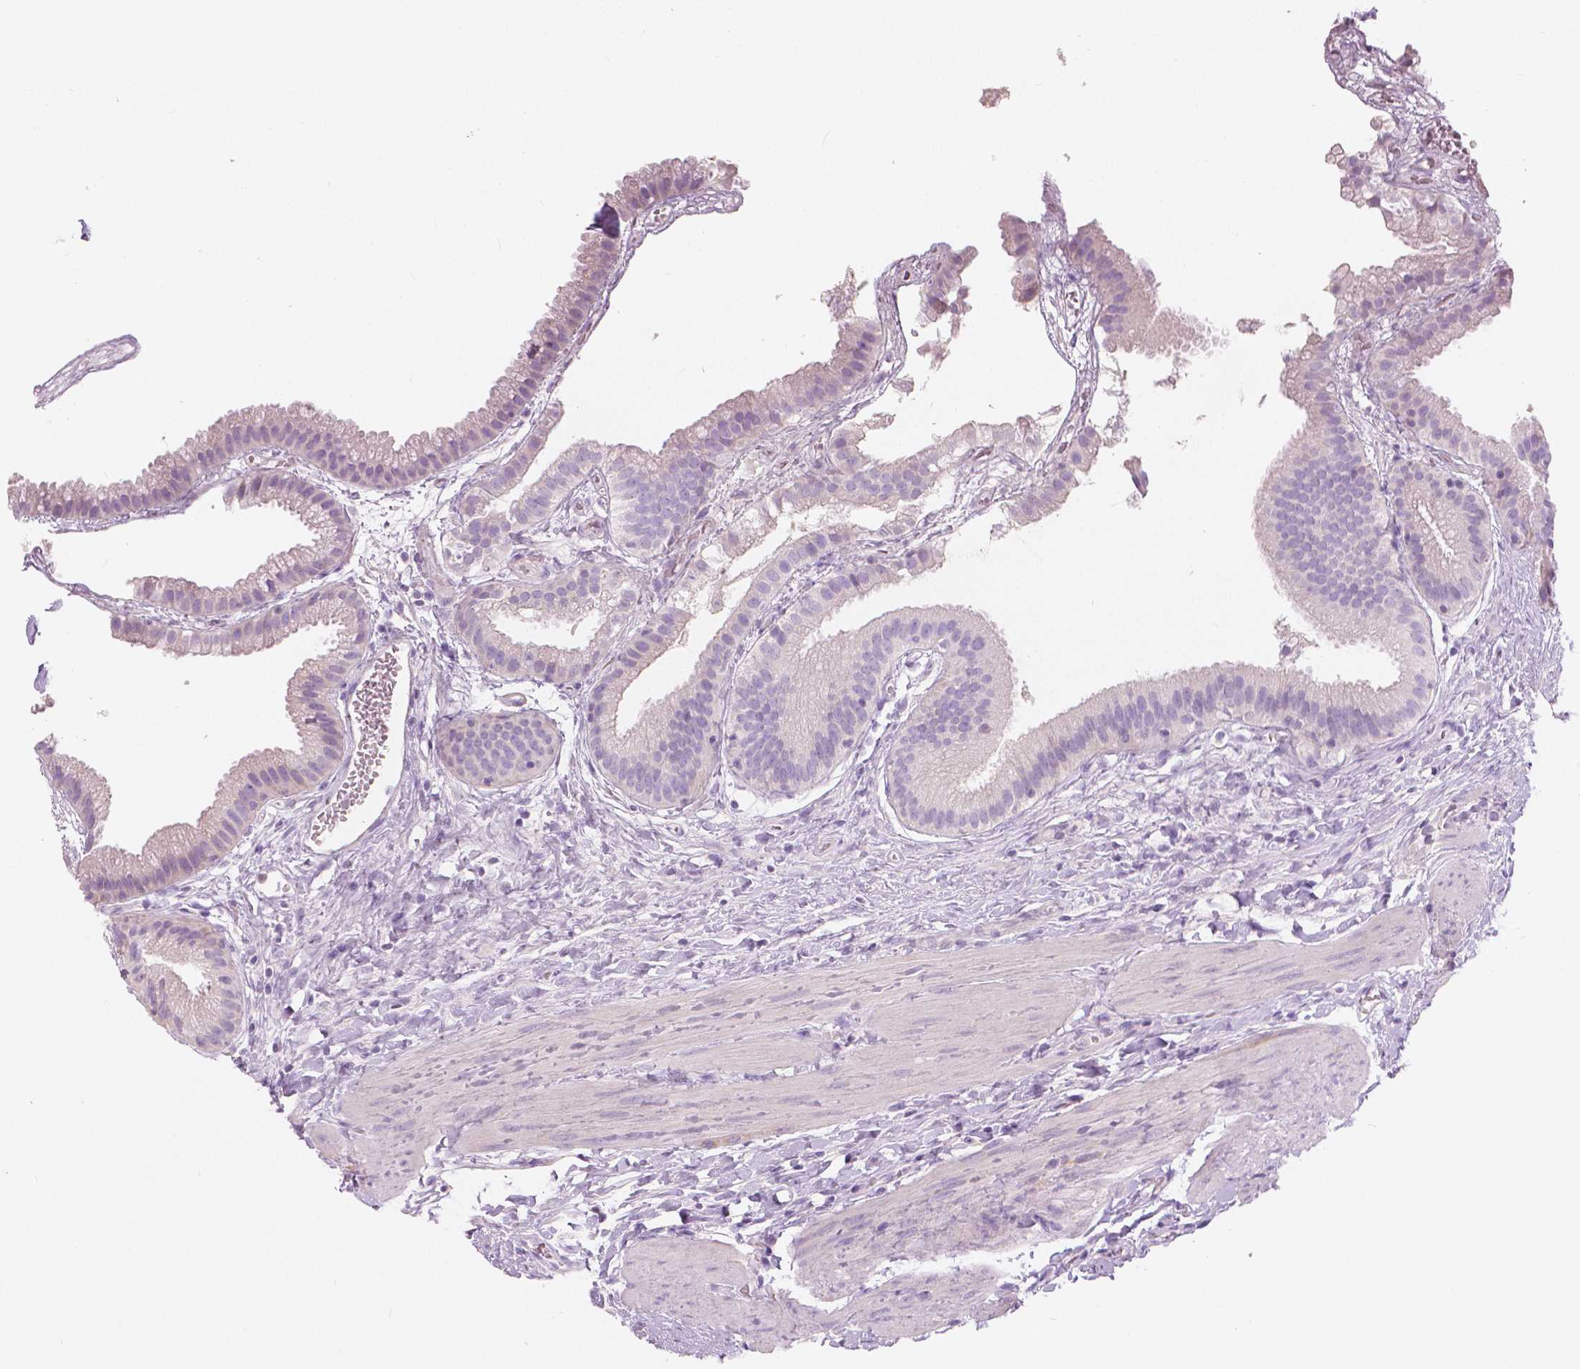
{"staining": {"intensity": "negative", "quantity": "none", "location": "none"}, "tissue": "gallbladder", "cell_type": "Glandular cells", "image_type": "normal", "snomed": [{"axis": "morphology", "description": "Normal tissue, NOS"}, {"axis": "topography", "description": "Gallbladder"}], "caption": "High magnification brightfield microscopy of normal gallbladder stained with DAB (brown) and counterstained with hematoxylin (blue): glandular cells show no significant positivity. Brightfield microscopy of immunohistochemistry stained with DAB (3,3'-diaminobenzidine) (brown) and hematoxylin (blue), captured at high magnification.", "gene": "CXCR2", "patient": {"sex": "female", "age": 63}}